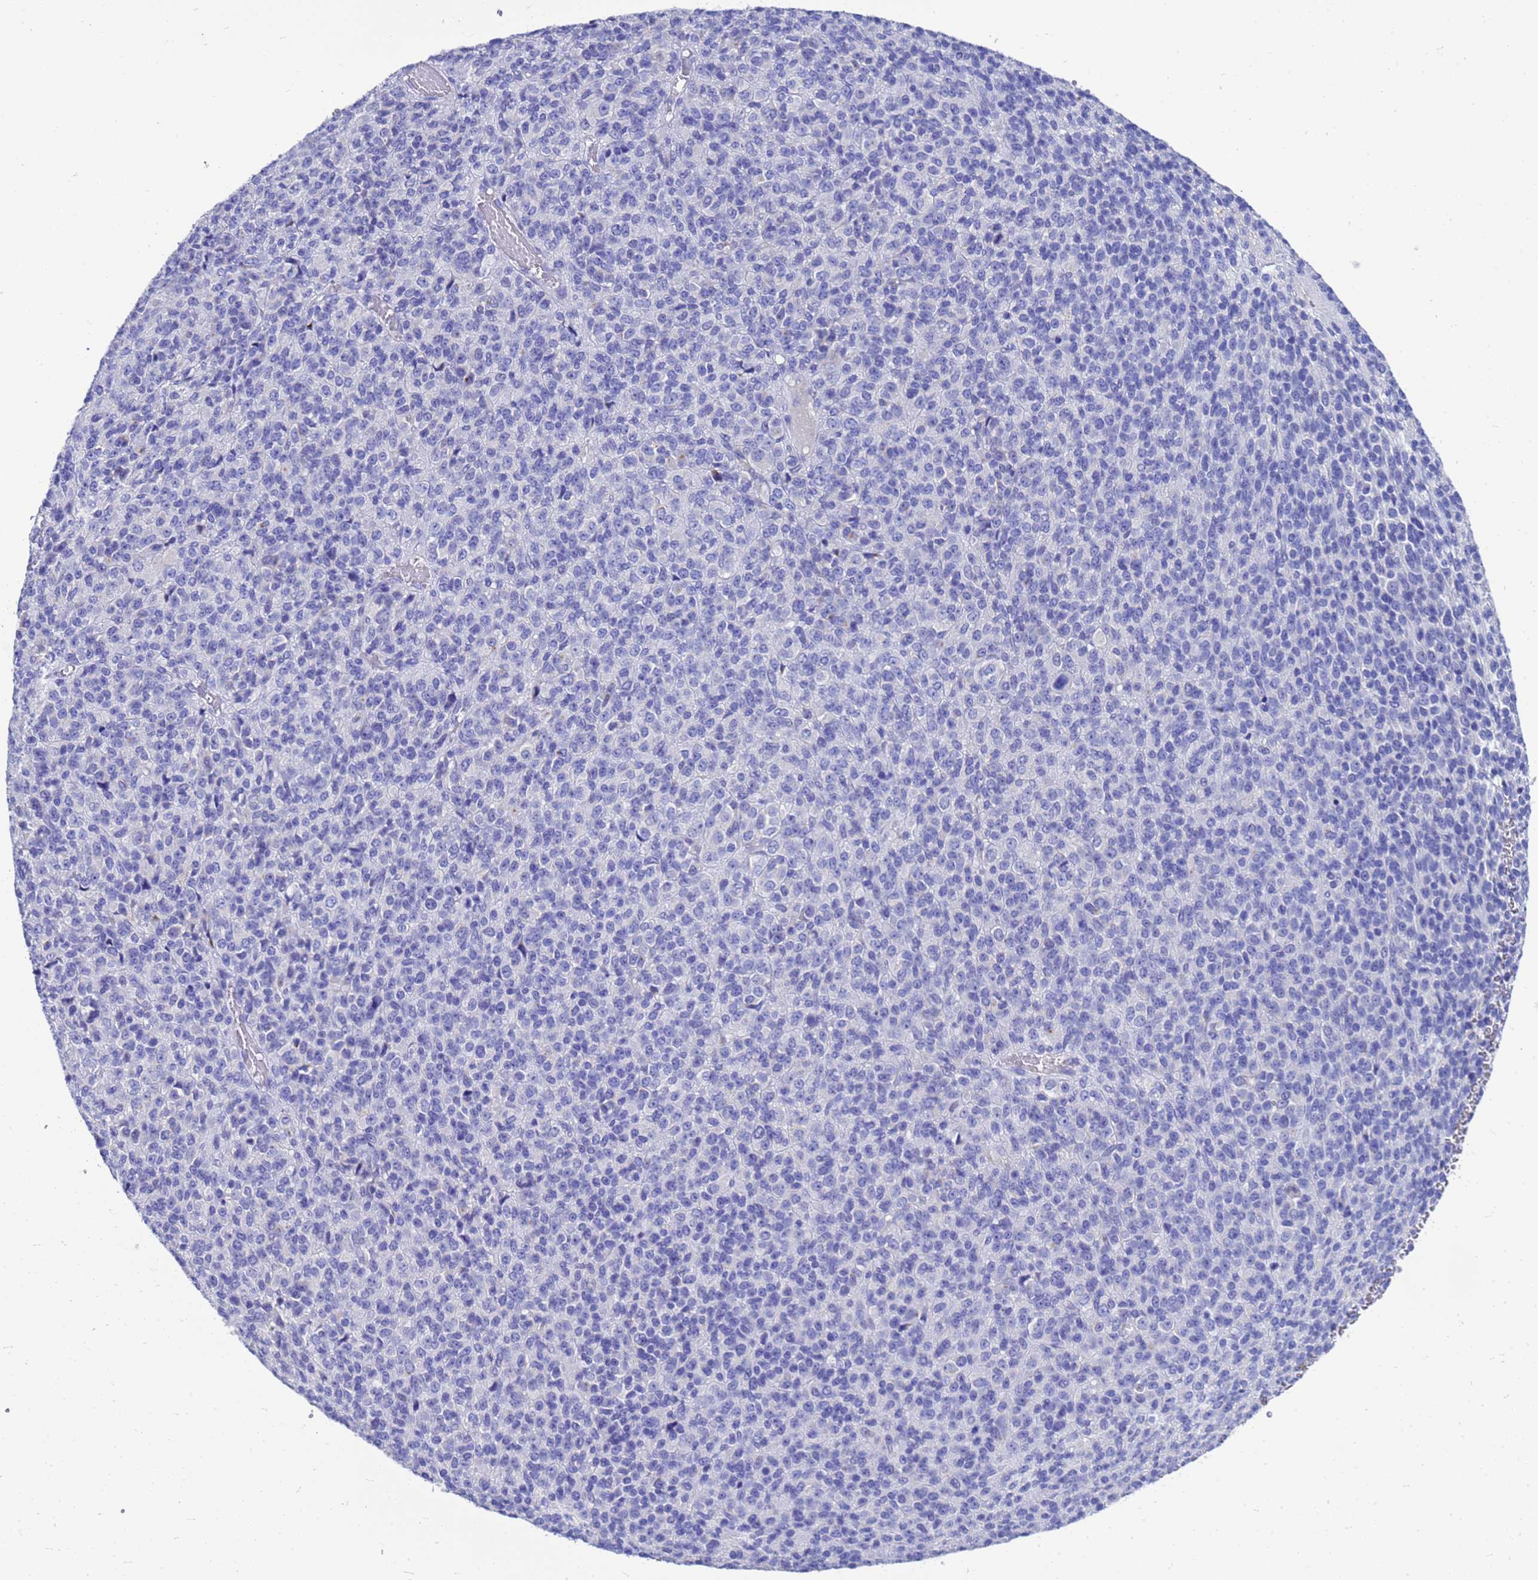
{"staining": {"intensity": "negative", "quantity": "none", "location": "none"}, "tissue": "melanoma", "cell_type": "Tumor cells", "image_type": "cancer", "snomed": [{"axis": "morphology", "description": "Malignant melanoma, Metastatic site"}, {"axis": "topography", "description": "Brain"}], "caption": "Immunohistochemistry (IHC) histopathology image of neoplastic tissue: melanoma stained with DAB (3,3'-diaminobenzidine) exhibits no significant protein expression in tumor cells. The staining was performed using DAB (3,3'-diaminobenzidine) to visualize the protein expression in brown, while the nuclei were stained in blue with hematoxylin (Magnification: 20x).", "gene": "OR52E2", "patient": {"sex": "female", "age": 56}}